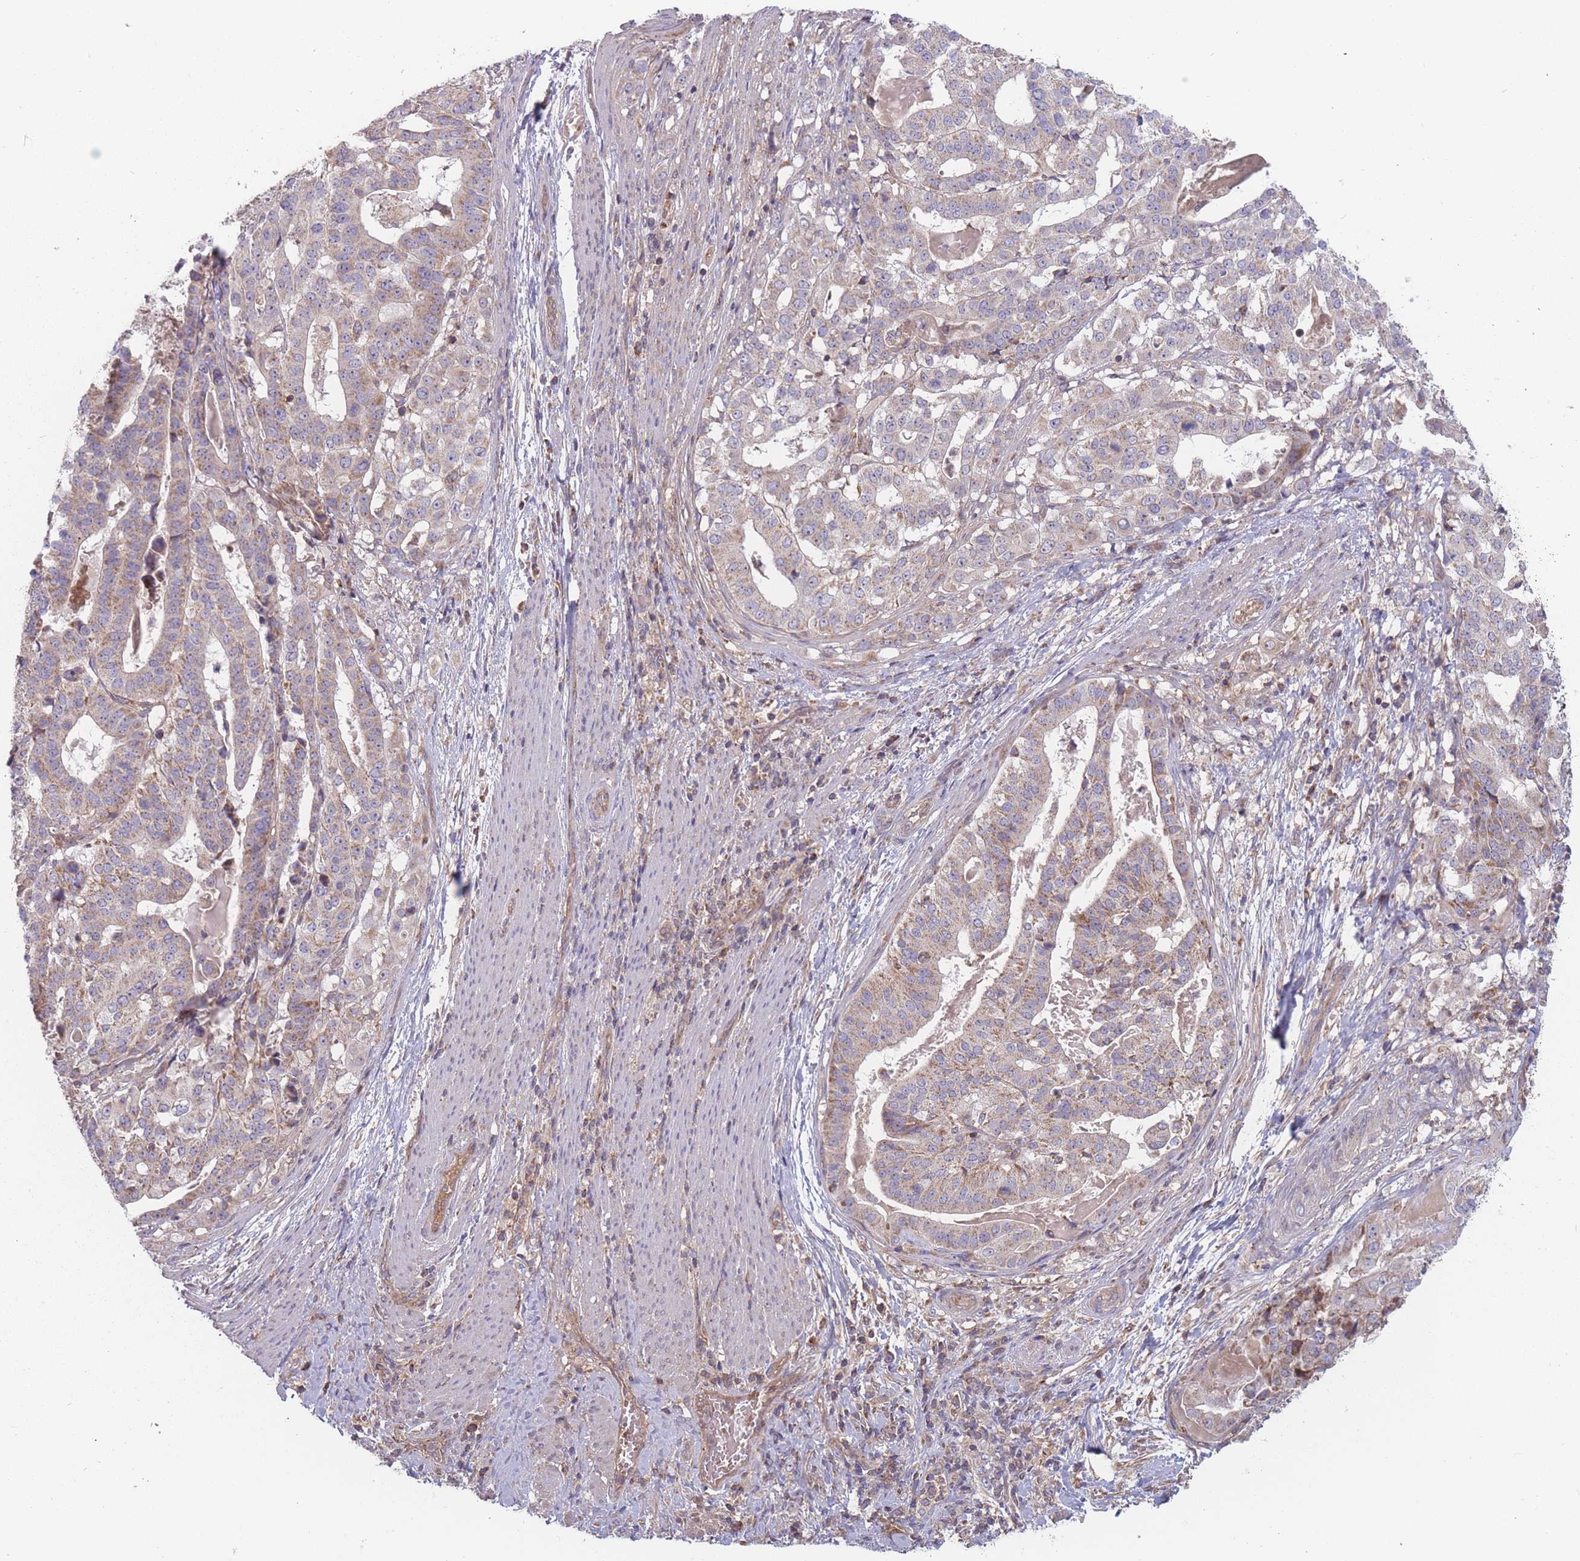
{"staining": {"intensity": "weak", "quantity": "25%-75%", "location": "cytoplasmic/membranous"}, "tissue": "stomach cancer", "cell_type": "Tumor cells", "image_type": "cancer", "snomed": [{"axis": "morphology", "description": "Adenocarcinoma, NOS"}, {"axis": "topography", "description": "Stomach"}], "caption": "Immunohistochemical staining of human adenocarcinoma (stomach) demonstrates low levels of weak cytoplasmic/membranous staining in about 25%-75% of tumor cells. Nuclei are stained in blue.", "gene": "ATP5MG", "patient": {"sex": "male", "age": 48}}